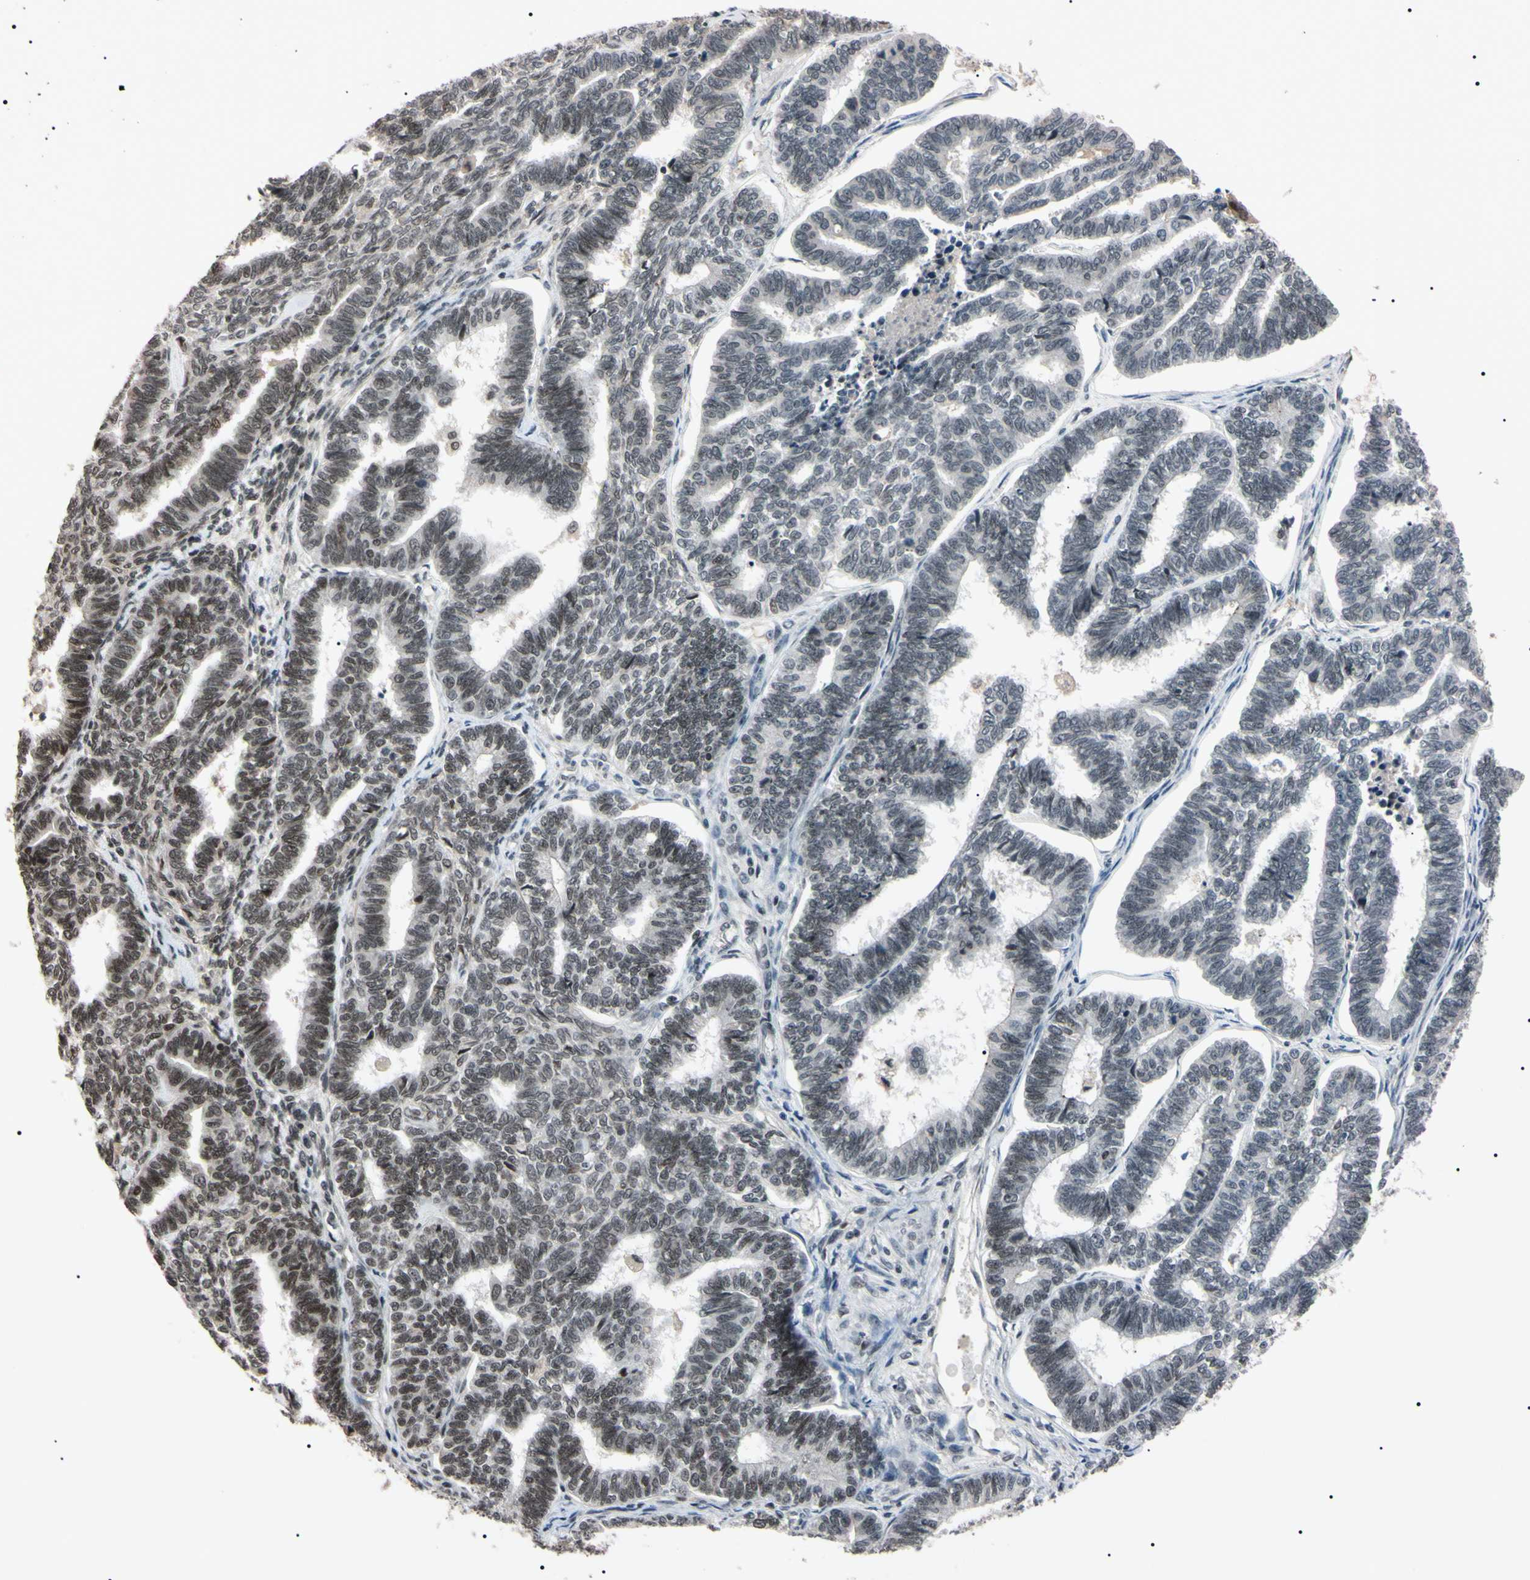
{"staining": {"intensity": "weak", "quantity": "<25%", "location": "nuclear"}, "tissue": "endometrial cancer", "cell_type": "Tumor cells", "image_type": "cancer", "snomed": [{"axis": "morphology", "description": "Adenocarcinoma, NOS"}, {"axis": "topography", "description": "Endometrium"}], "caption": "A high-resolution histopathology image shows immunohistochemistry (IHC) staining of endometrial cancer, which demonstrates no significant staining in tumor cells.", "gene": "YY1", "patient": {"sex": "female", "age": 70}}